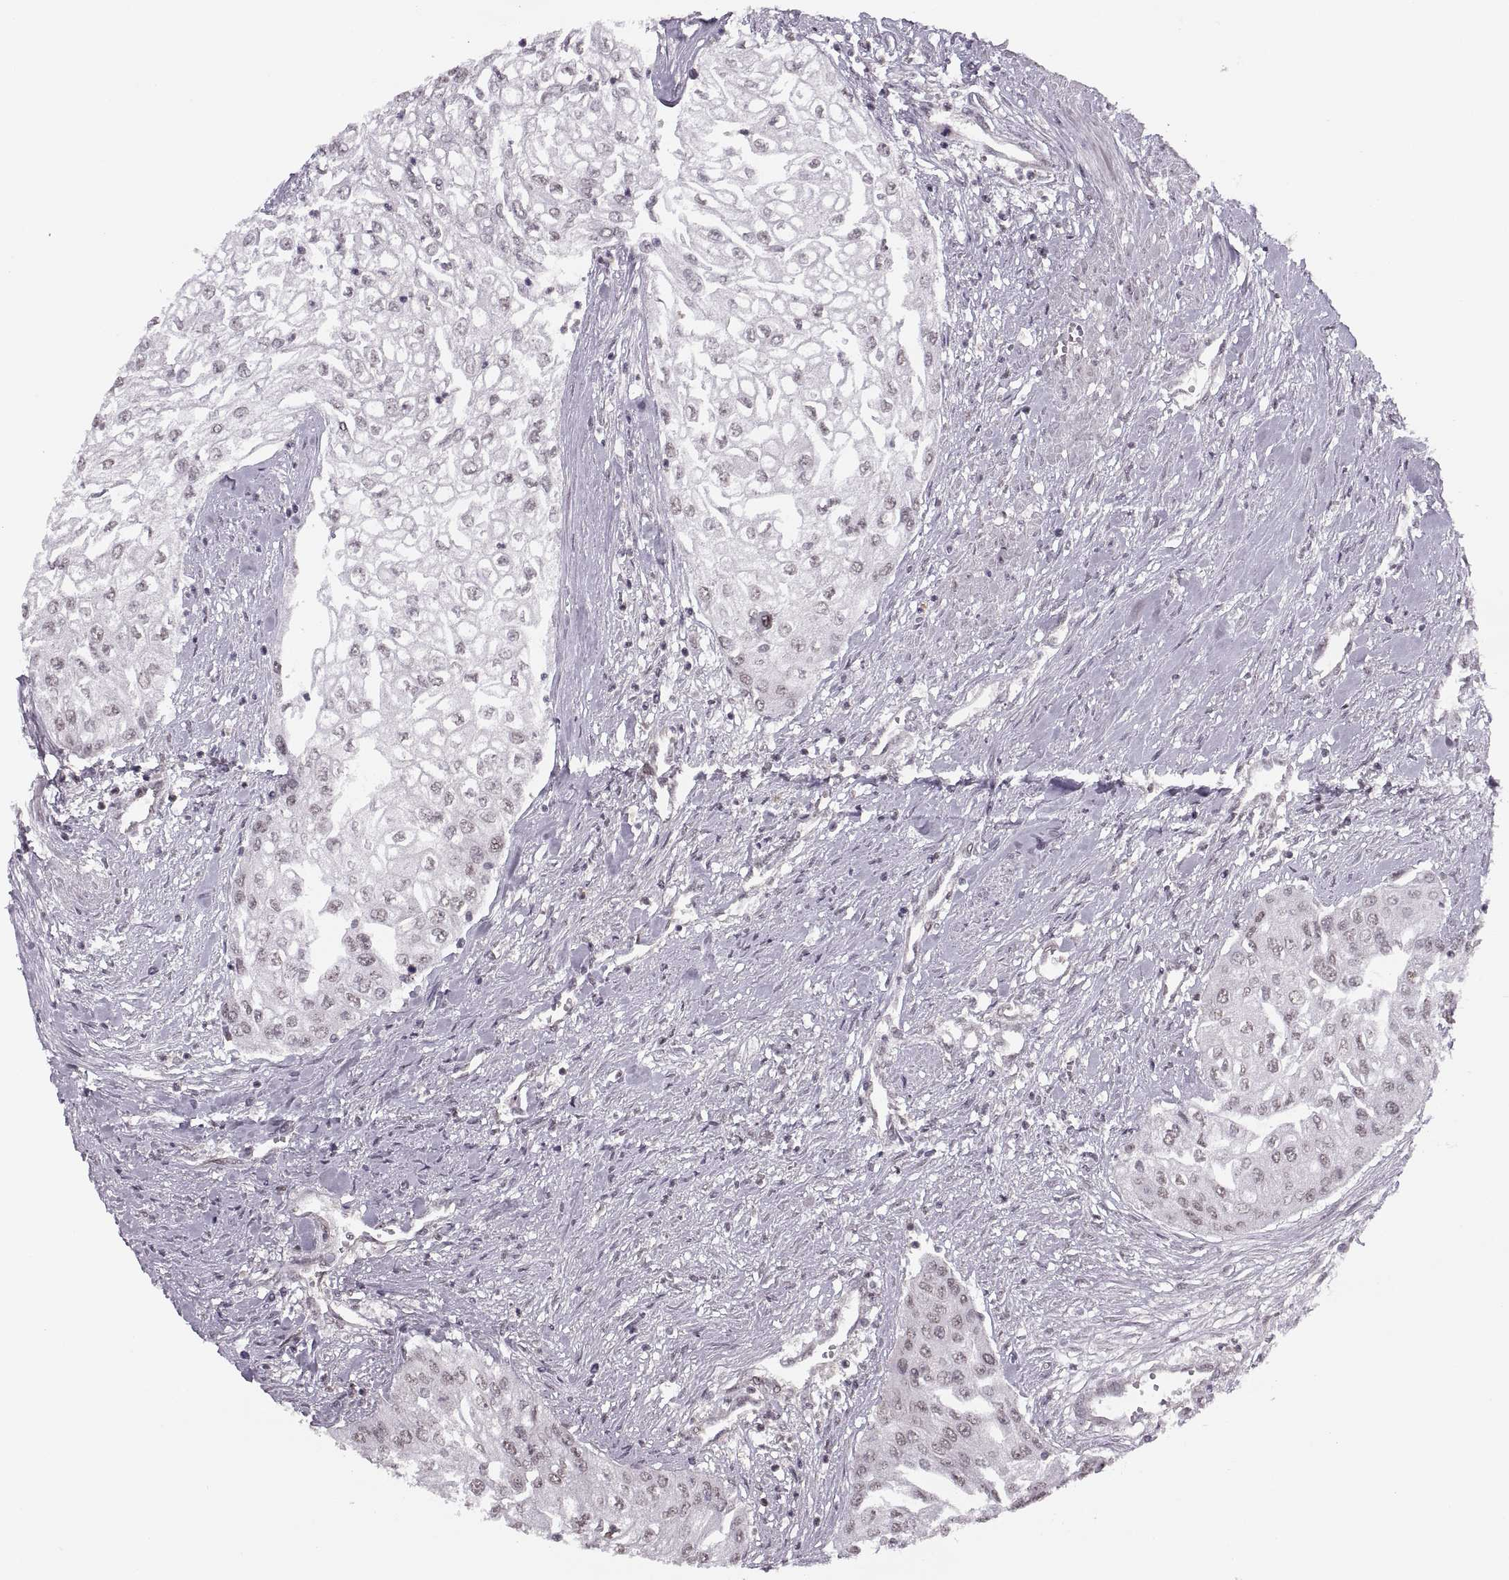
{"staining": {"intensity": "negative", "quantity": "none", "location": "none"}, "tissue": "urothelial cancer", "cell_type": "Tumor cells", "image_type": "cancer", "snomed": [{"axis": "morphology", "description": "Urothelial carcinoma, High grade"}, {"axis": "topography", "description": "Urinary bladder"}], "caption": "Tumor cells are negative for protein expression in human urothelial carcinoma (high-grade).", "gene": "LUZP2", "patient": {"sex": "male", "age": 62}}